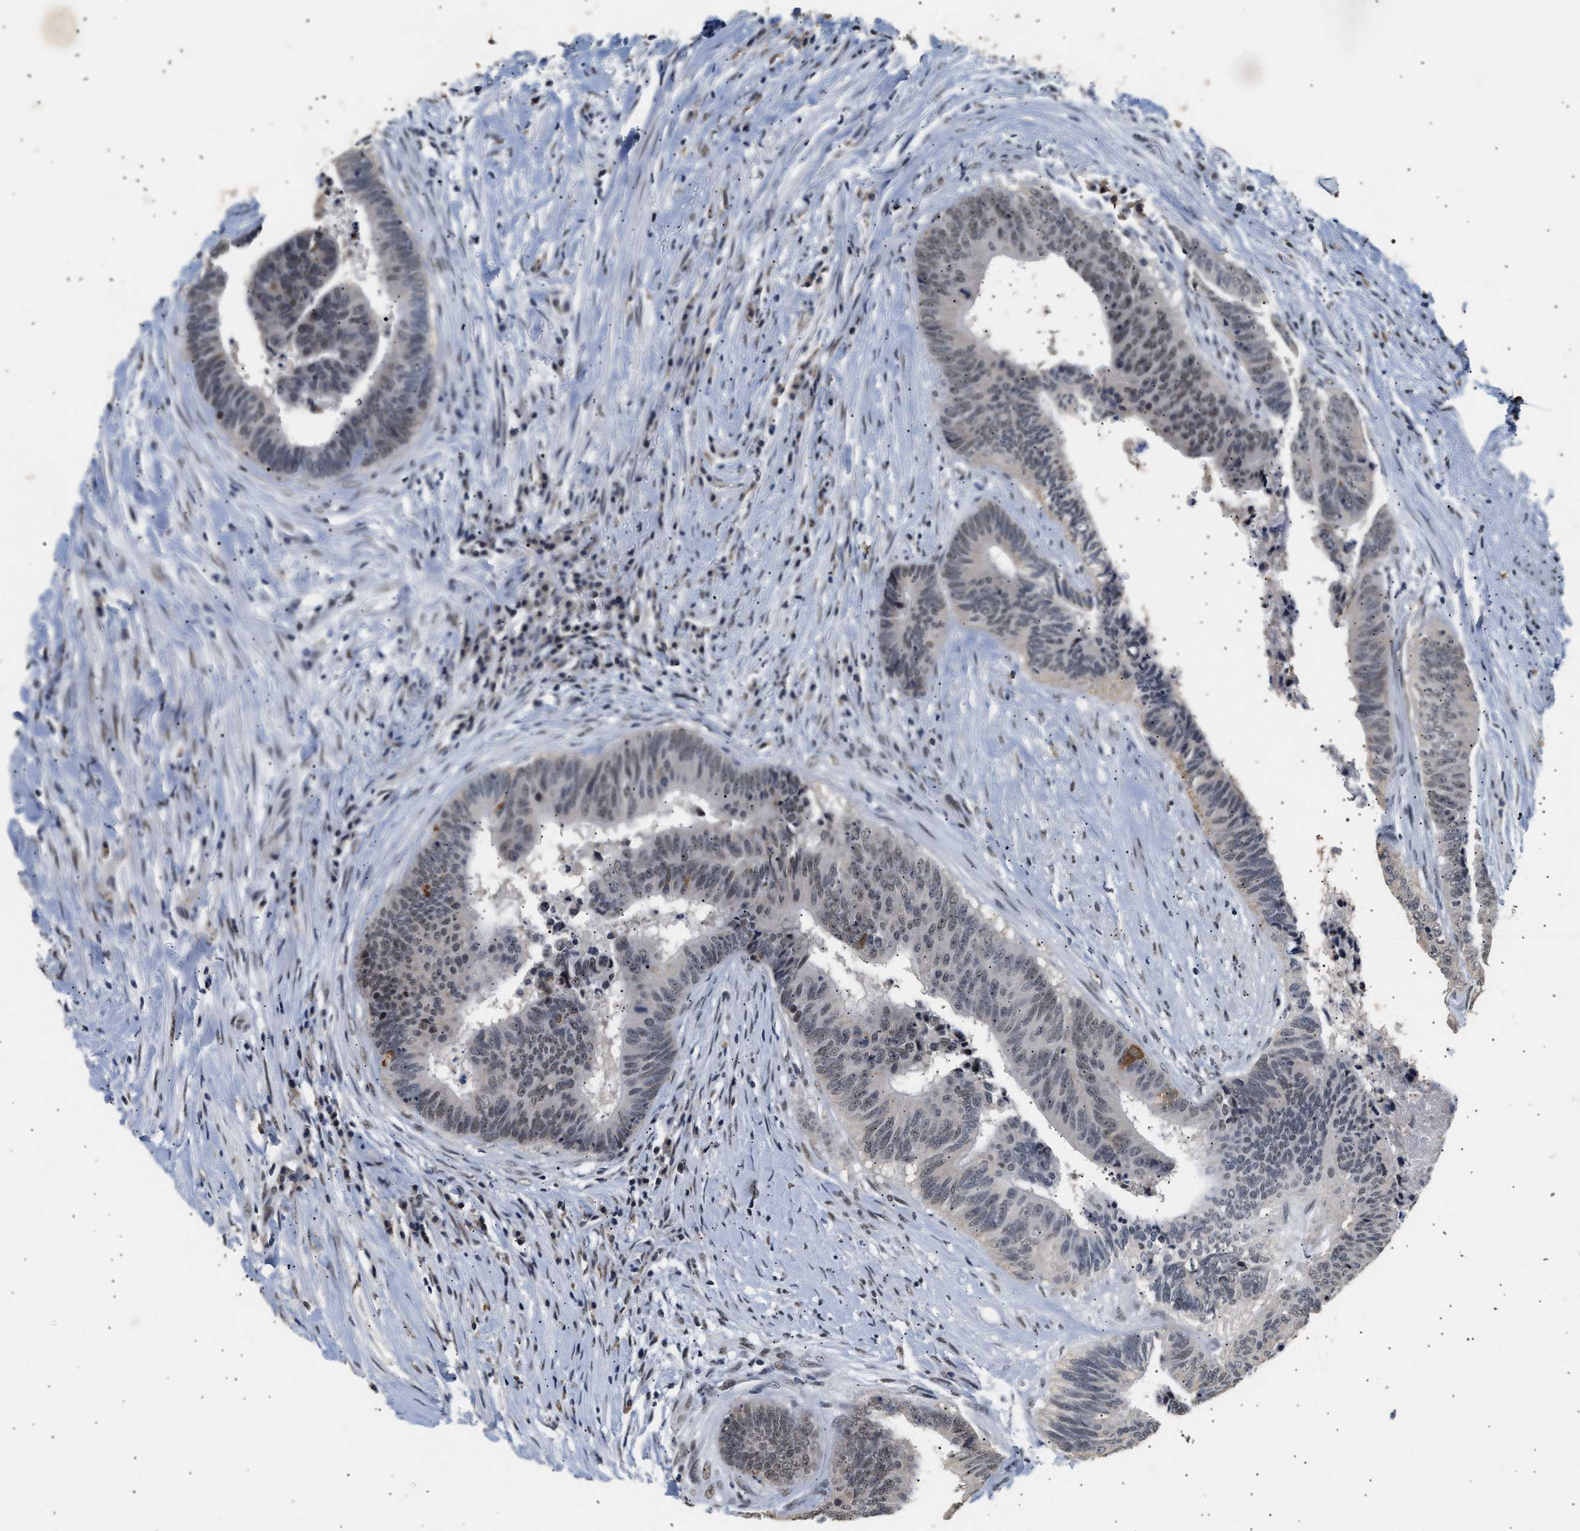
{"staining": {"intensity": "moderate", "quantity": "<25%", "location": "cytoplasmic/membranous"}, "tissue": "colorectal cancer", "cell_type": "Tumor cells", "image_type": "cancer", "snomed": [{"axis": "morphology", "description": "Adenocarcinoma, NOS"}, {"axis": "topography", "description": "Rectum"}], "caption": "Moderate cytoplasmic/membranous protein positivity is present in approximately <25% of tumor cells in colorectal adenocarcinoma.", "gene": "THOC1", "patient": {"sex": "male", "age": 72}}